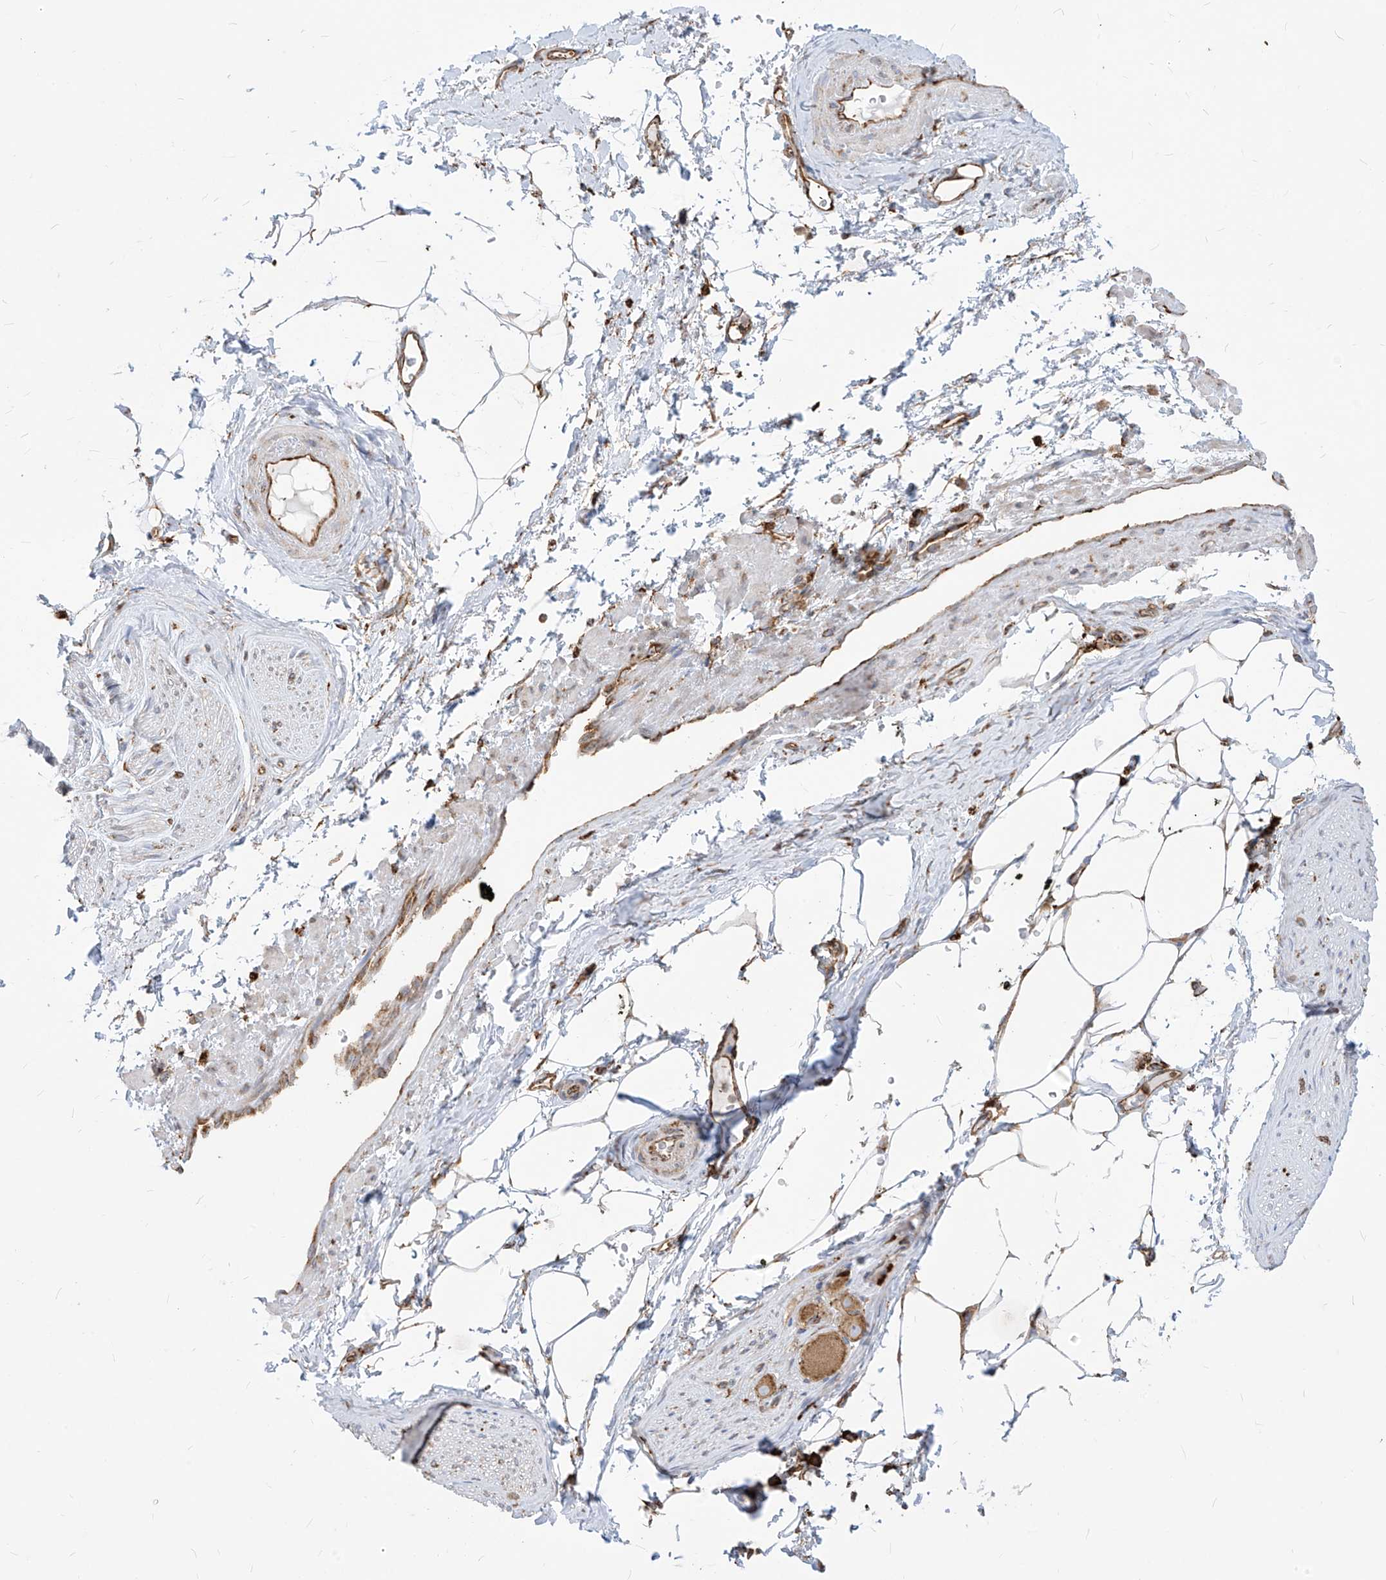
{"staining": {"intensity": "negative", "quantity": "none", "location": "none"}, "tissue": "adipose tissue", "cell_type": "Adipocytes", "image_type": "normal", "snomed": [{"axis": "morphology", "description": "Normal tissue, NOS"}, {"axis": "morphology", "description": "Adenocarcinoma, Low grade"}, {"axis": "topography", "description": "Prostate"}, {"axis": "topography", "description": "Peripheral nerve tissue"}], "caption": "This histopathology image is of benign adipose tissue stained with IHC to label a protein in brown with the nuclei are counter-stained blue. There is no staining in adipocytes.", "gene": "PDIA6", "patient": {"sex": "male", "age": 63}}